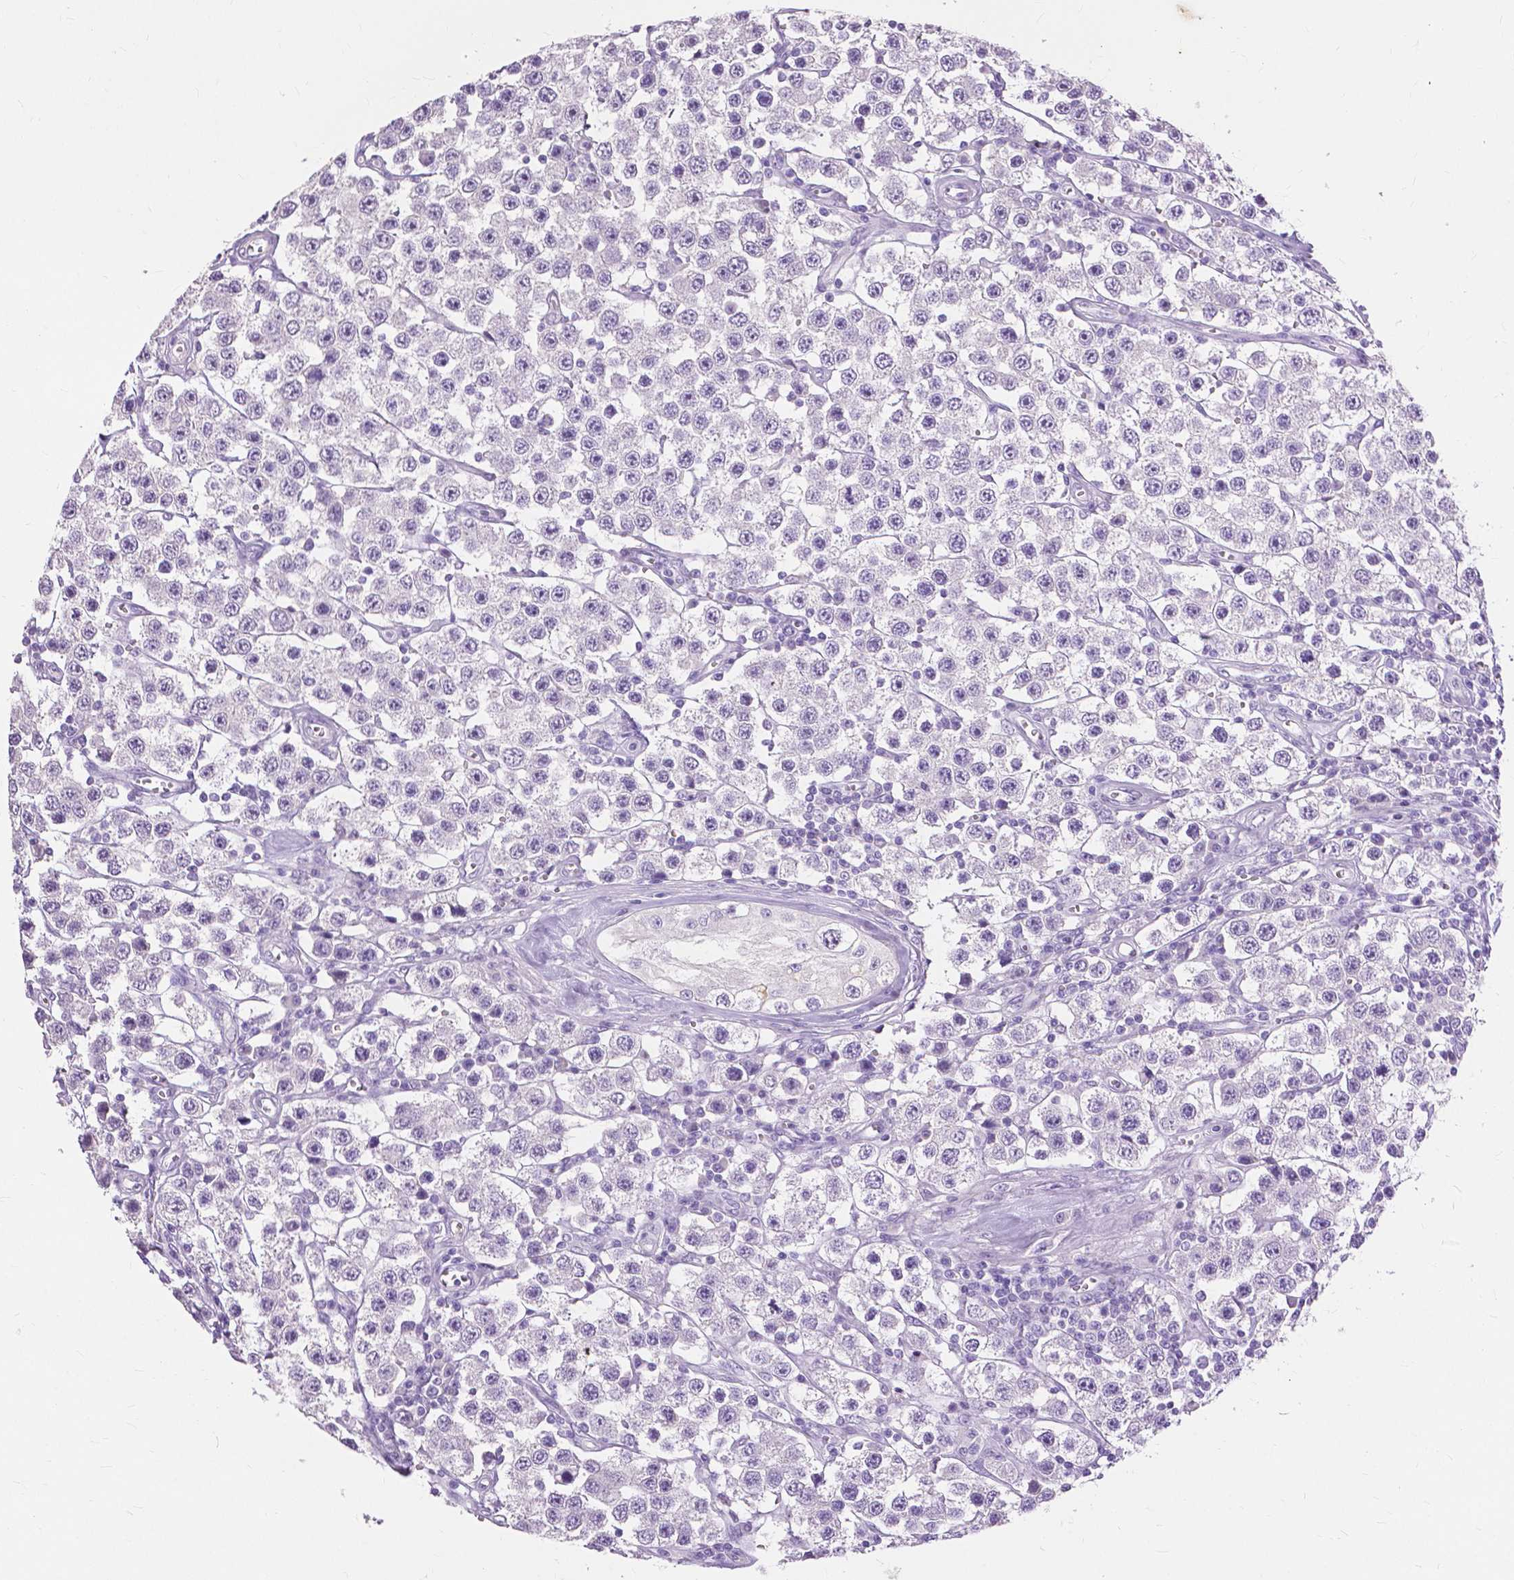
{"staining": {"intensity": "negative", "quantity": "none", "location": "none"}, "tissue": "testis cancer", "cell_type": "Tumor cells", "image_type": "cancer", "snomed": [{"axis": "morphology", "description": "Seminoma, NOS"}, {"axis": "topography", "description": "Testis"}], "caption": "This is an immunohistochemistry (IHC) histopathology image of human seminoma (testis). There is no expression in tumor cells.", "gene": "CXCR2", "patient": {"sex": "male", "age": 34}}